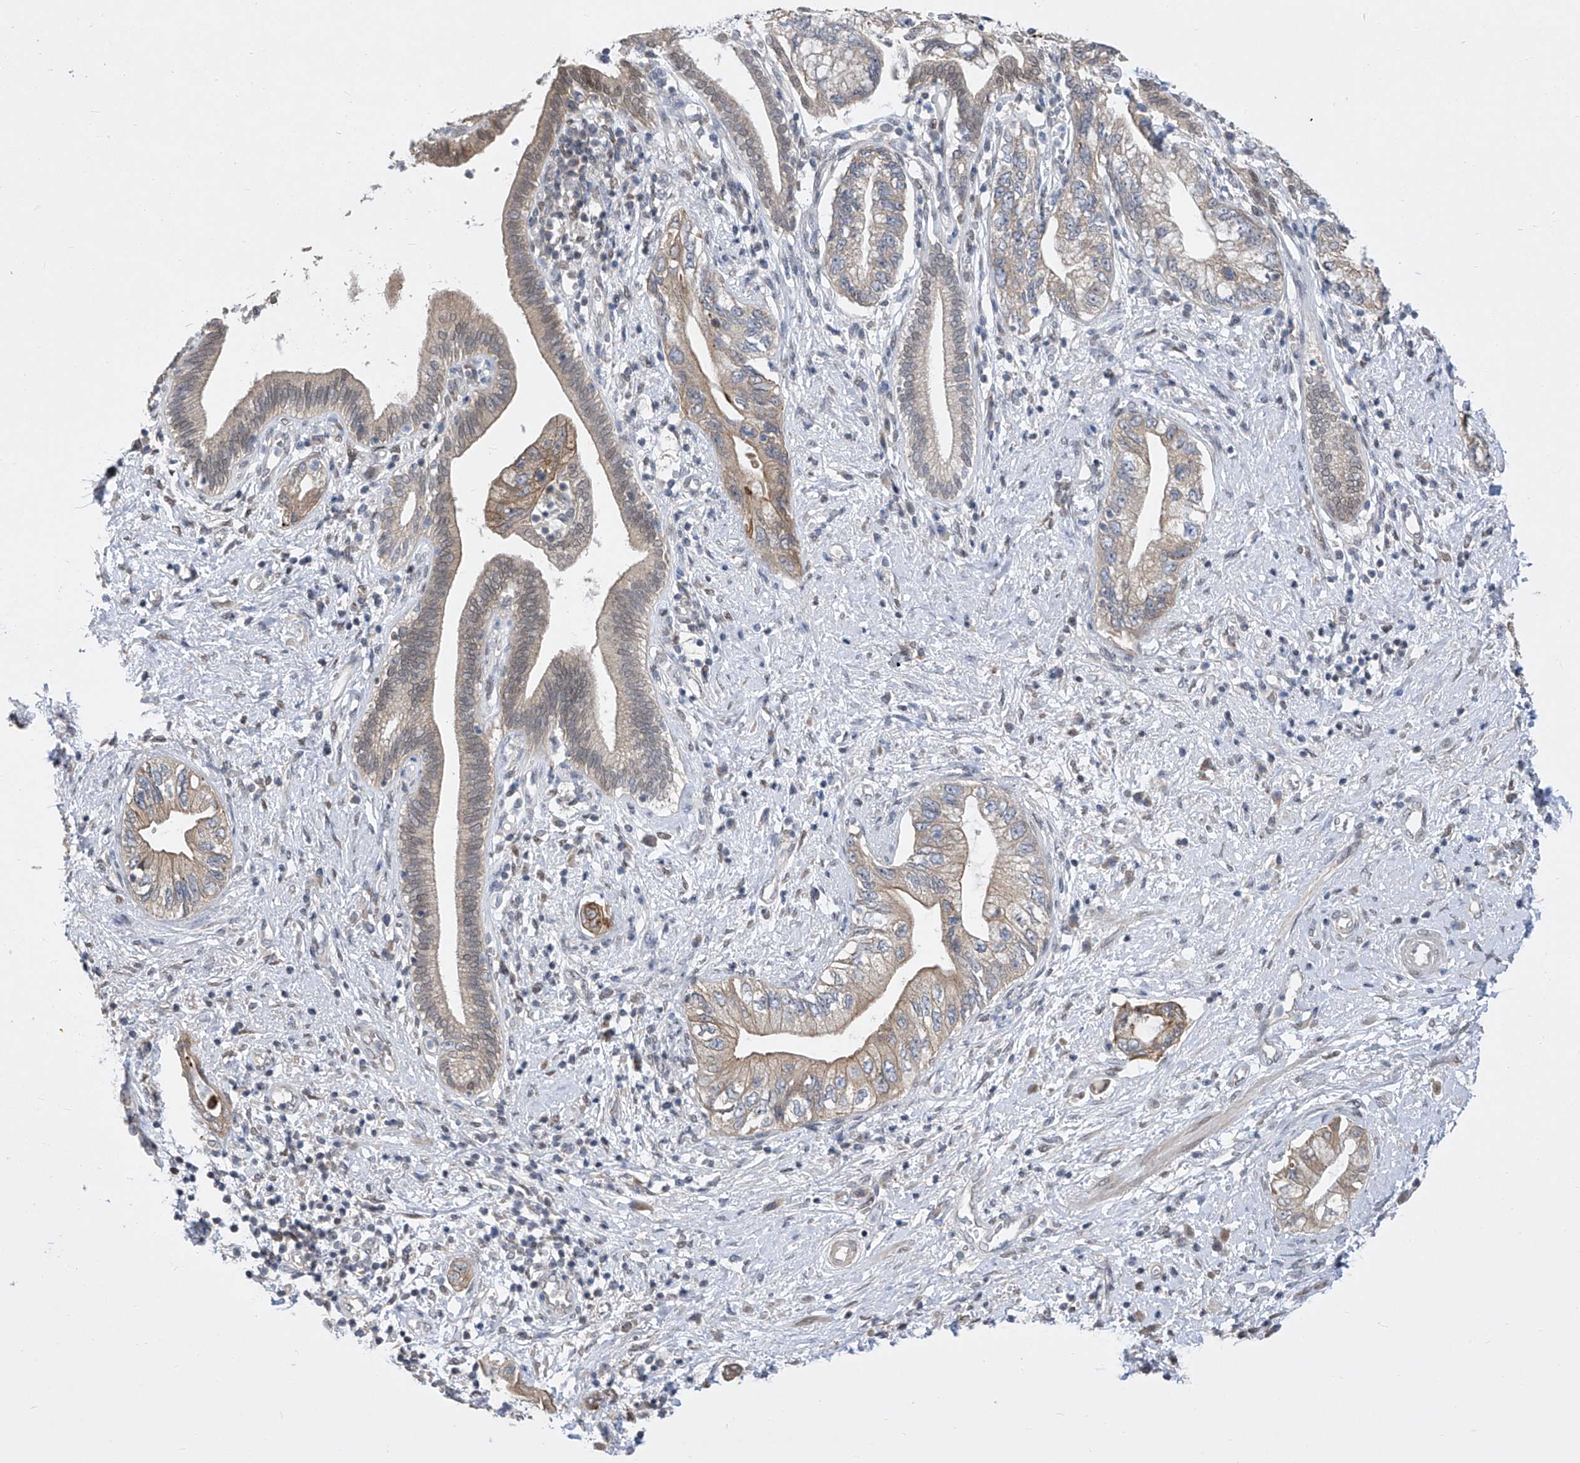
{"staining": {"intensity": "moderate", "quantity": "25%-75%", "location": "cytoplasmic/membranous"}, "tissue": "pancreatic cancer", "cell_type": "Tumor cells", "image_type": "cancer", "snomed": [{"axis": "morphology", "description": "Adenocarcinoma, NOS"}, {"axis": "topography", "description": "Pancreas"}], "caption": "Immunohistochemical staining of human pancreatic cancer shows medium levels of moderate cytoplasmic/membranous protein staining in approximately 25%-75% of tumor cells.", "gene": "CETN2", "patient": {"sex": "female", "age": 73}}